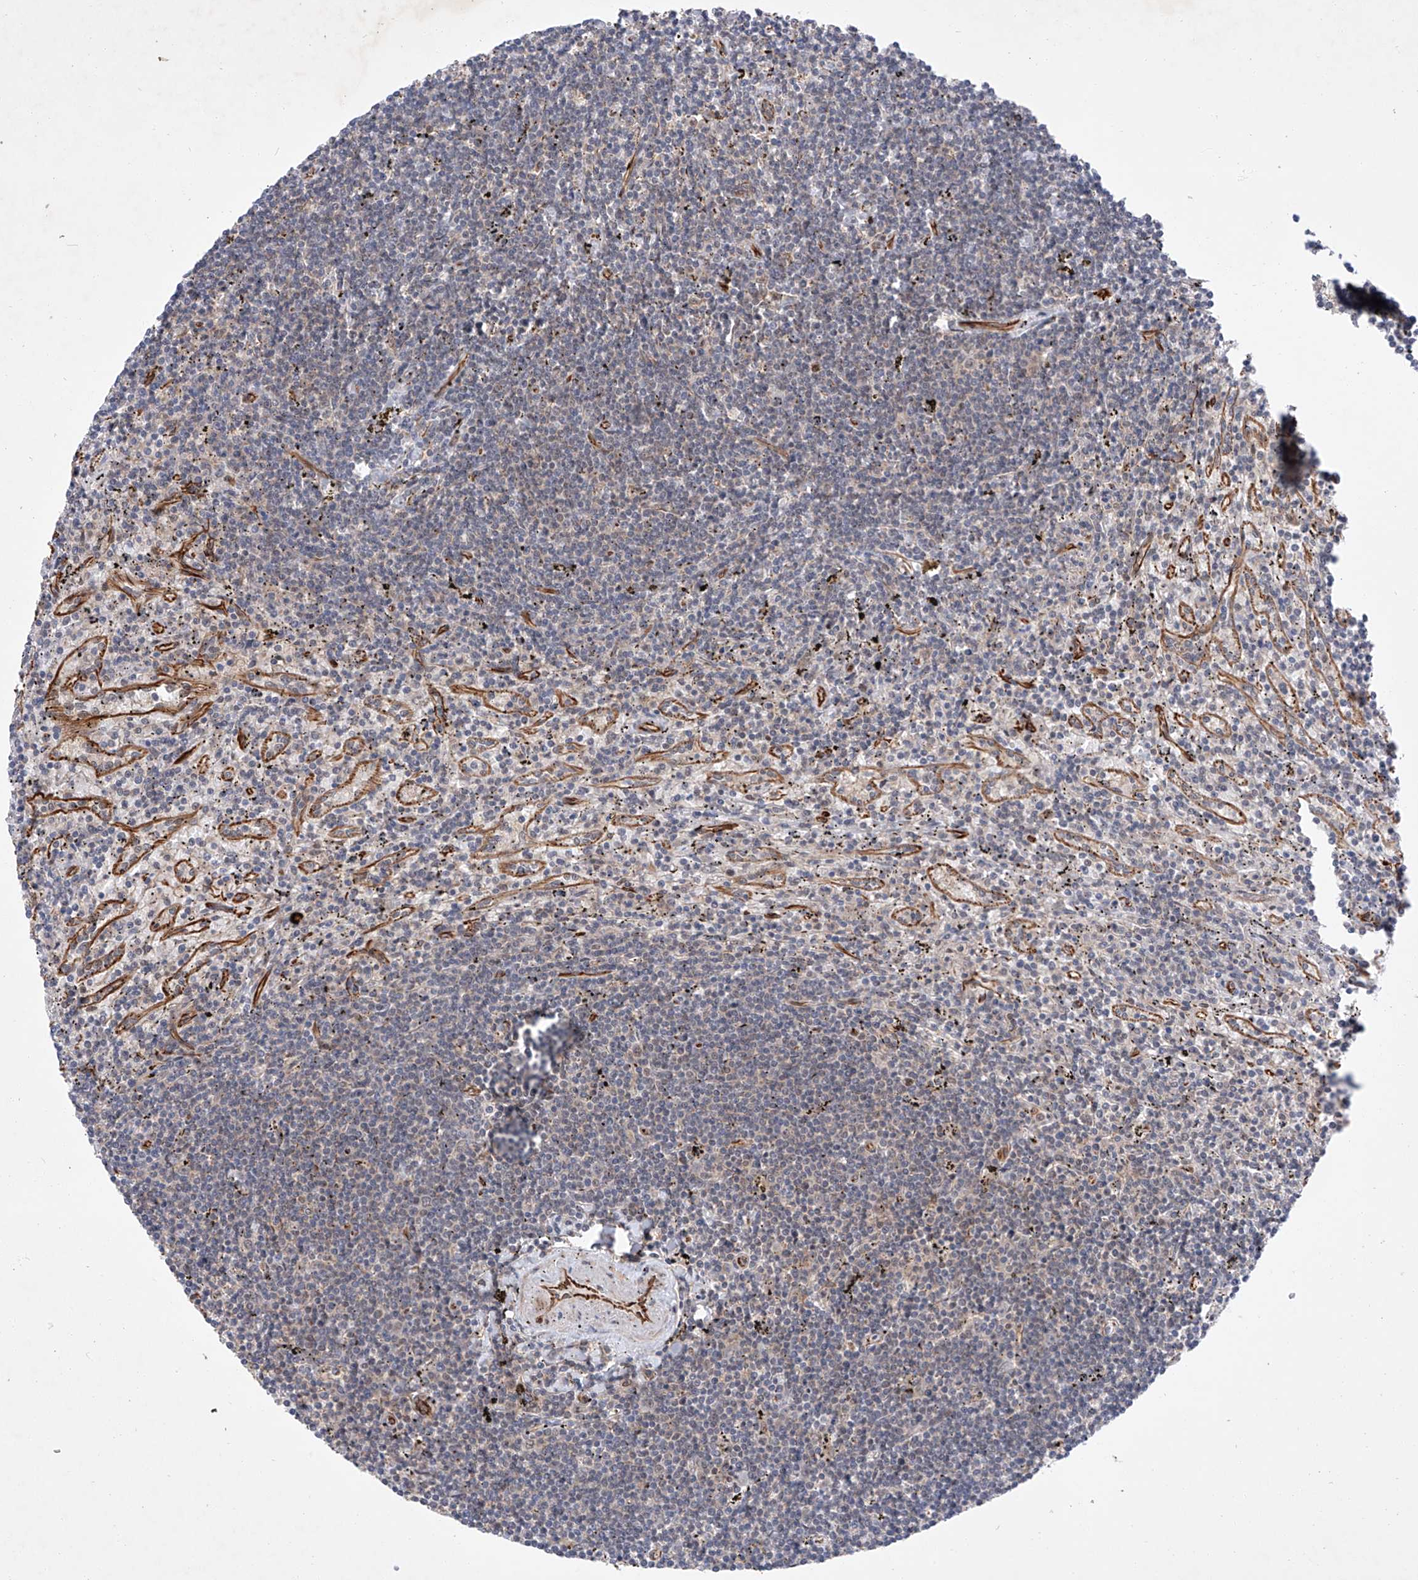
{"staining": {"intensity": "negative", "quantity": "none", "location": "none"}, "tissue": "lymphoma", "cell_type": "Tumor cells", "image_type": "cancer", "snomed": [{"axis": "morphology", "description": "Malignant lymphoma, non-Hodgkin's type, Low grade"}, {"axis": "topography", "description": "Spleen"}], "caption": "Immunohistochemical staining of malignant lymphoma, non-Hodgkin's type (low-grade) shows no significant expression in tumor cells.", "gene": "AMD1", "patient": {"sex": "male", "age": 76}}